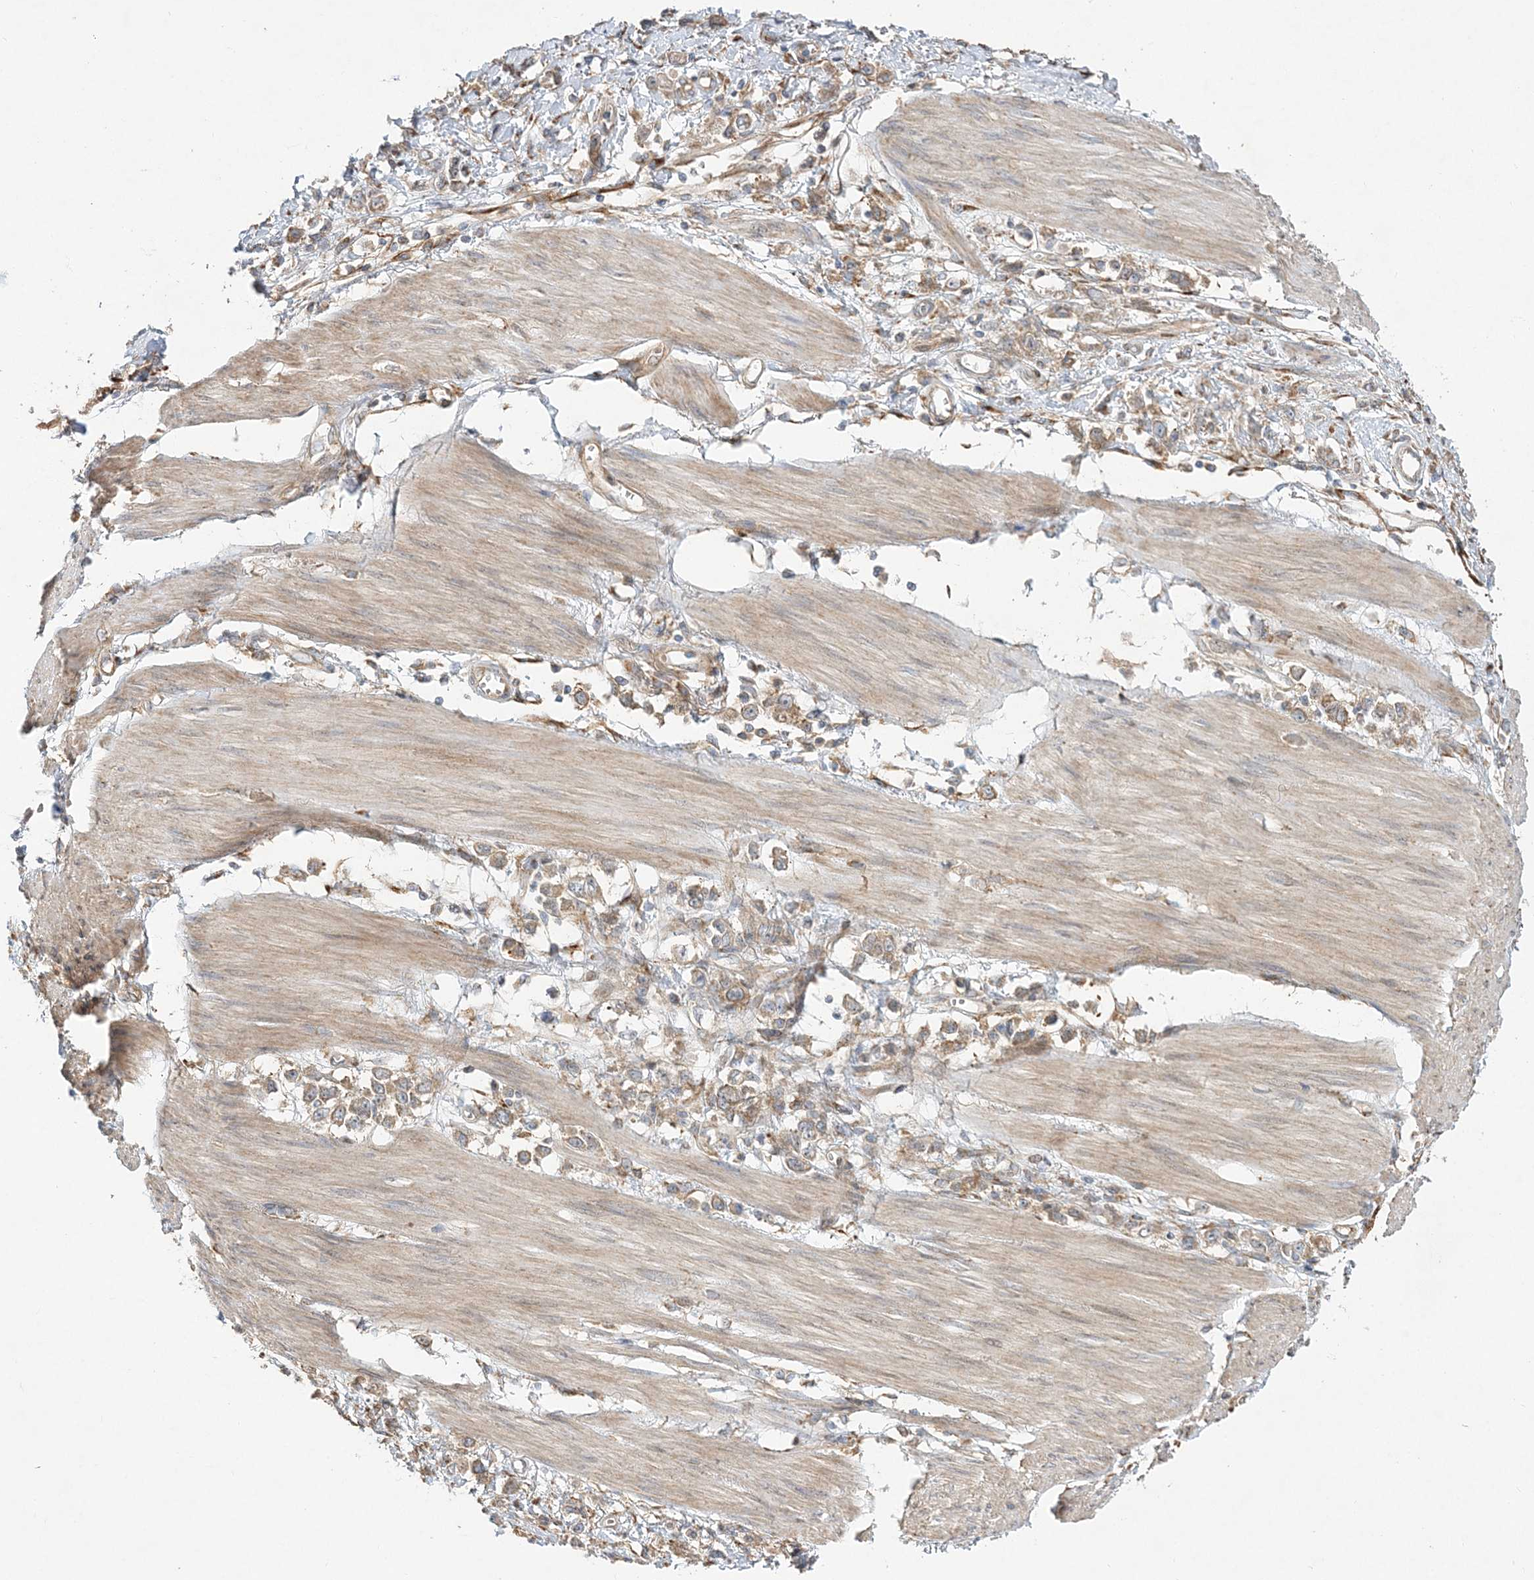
{"staining": {"intensity": "weak", "quantity": ">75%", "location": "cytoplasmic/membranous"}, "tissue": "stomach cancer", "cell_type": "Tumor cells", "image_type": "cancer", "snomed": [{"axis": "morphology", "description": "Adenocarcinoma, NOS"}, {"axis": "topography", "description": "Stomach"}], "caption": "High-power microscopy captured an immunohistochemistry (IHC) histopathology image of adenocarcinoma (stomach), revealing weak cytoplasmic/membranous expression in about >75% of tumor cells. The protein is shown in brown color, while the nuclei are stained blue.", "gene": "ZFYVE16", "patient": {"sex": "female", "age": 76}}